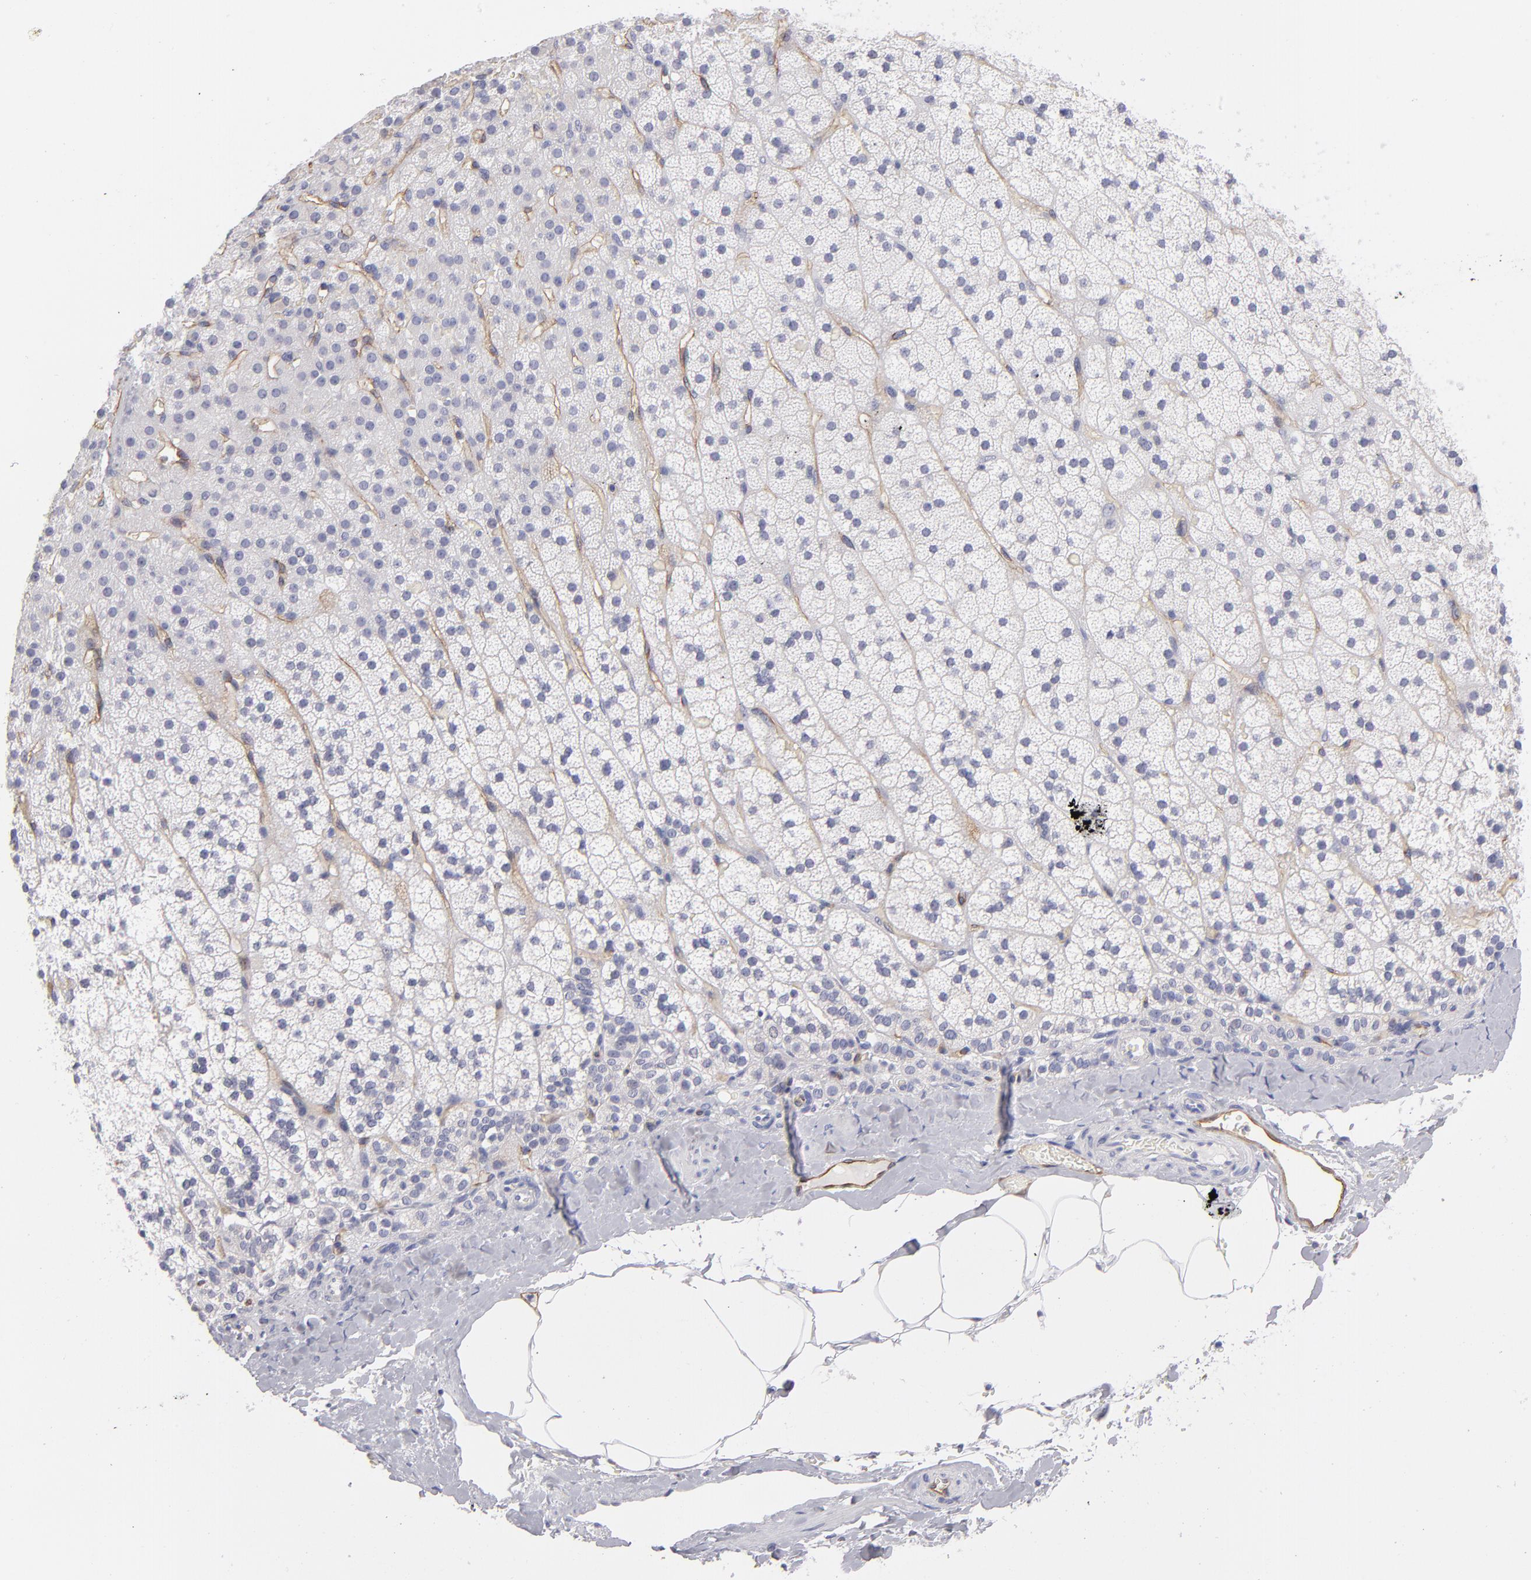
{"staining": {"intensity": "negative", "quantity": "none", "location": "none"}, "tissue": "adrenal gland", "cell_type": "Glandular cells", "image_type": "normal", "snomed": [{"axis": "morphology", "description": "Normal tissue, NOS"}, {"axis": "topography", "description": "Adrenal gland"}], "caption": "Immunohistochemical staining of unremarkable human adrenal gland exhibits no significant staining in glandular cells.", "gene": "PLVAP", "patient": {"sex": "male", "age": 35}}